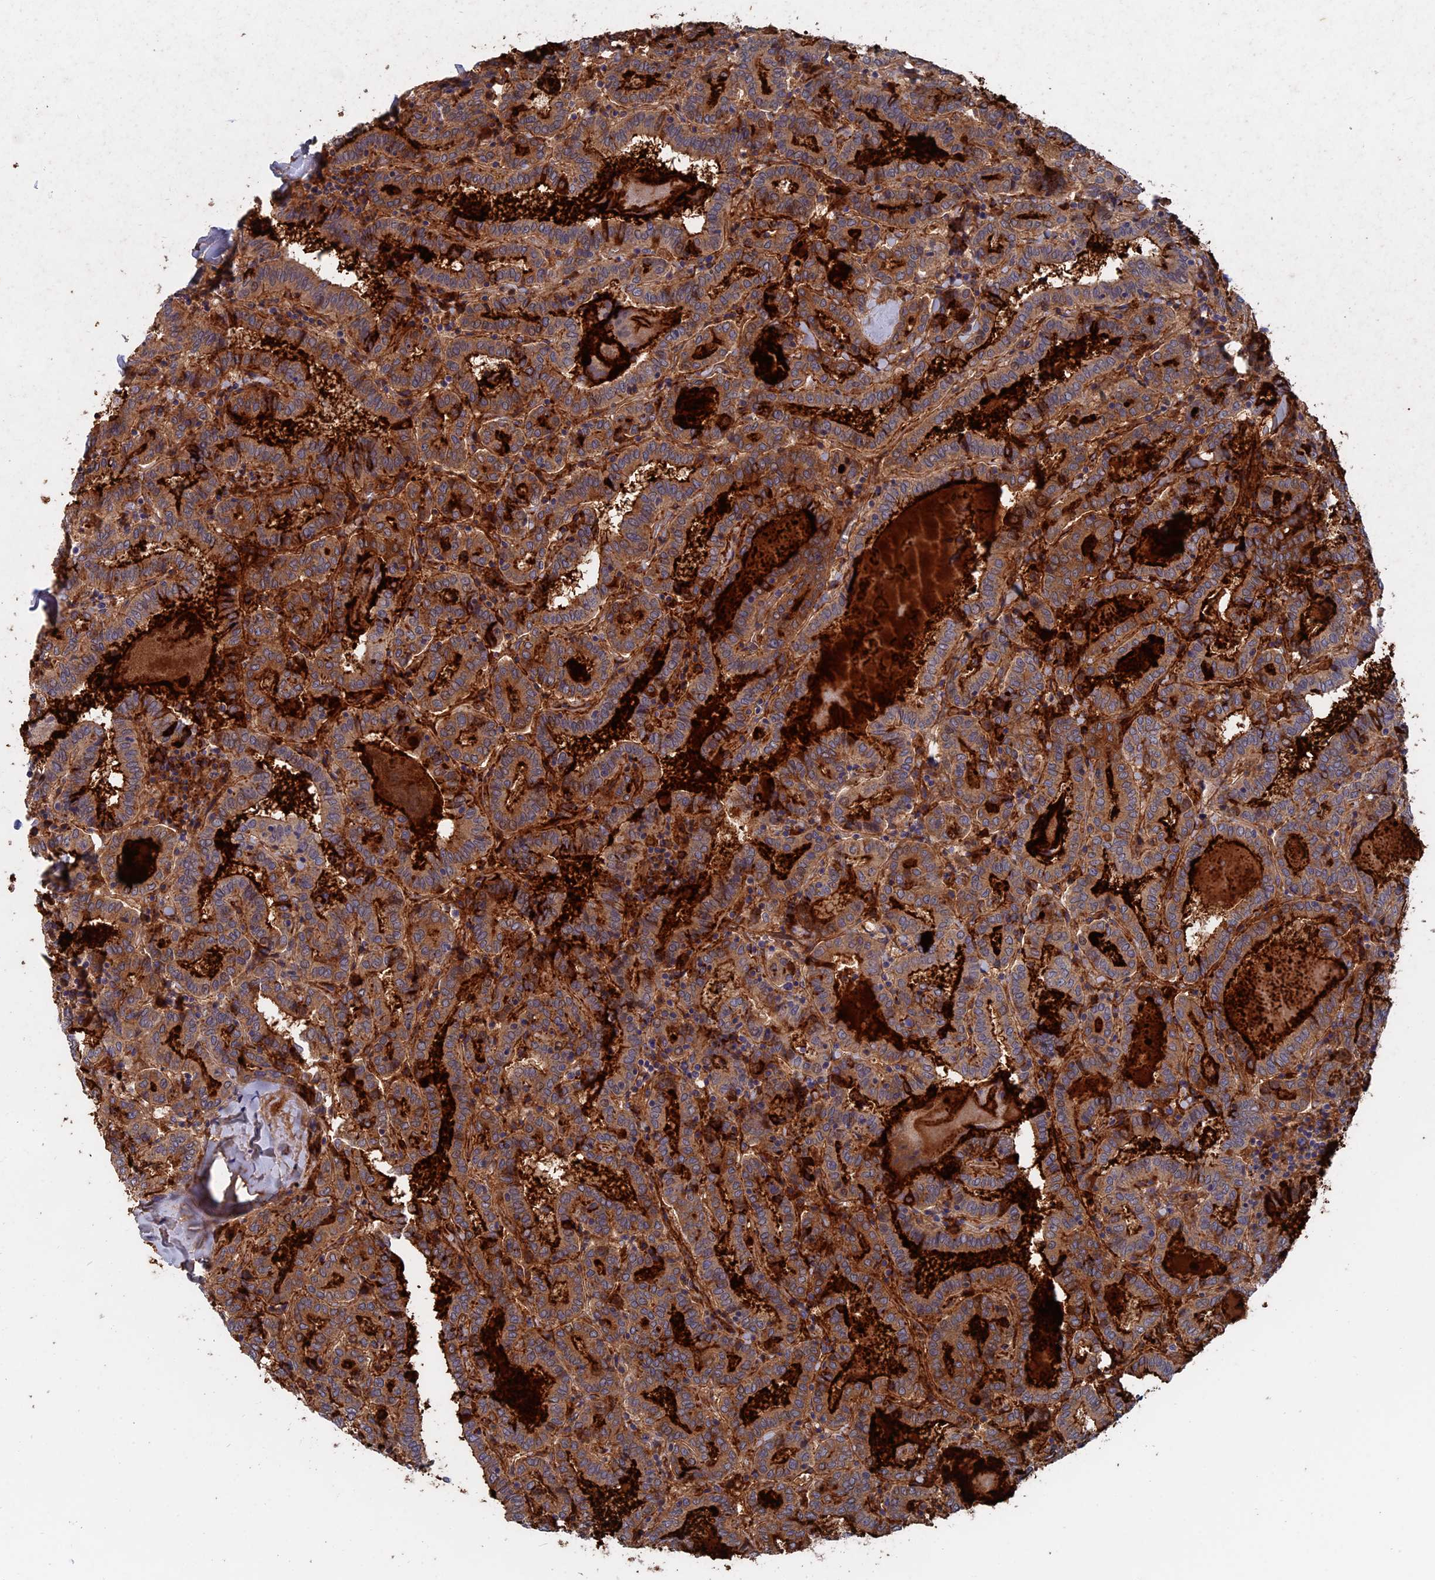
{"staining": {"intensity": "moderate", "quantity": ">75%", "location": "cytoplasmic/membranous"}, "tissue": "thyroid cancer", "cell_type": "Tumor cells", "image_type": "cancer", "snomed": [{"axis": "morphology", "description": "Papillary adenocarcinoma, NOS"}, {"axis": "topography", "description": "Thyroid gland"}], "caption": "The histopathology image demonstrates immunohistochemical staining of papillary adenocarcinoma (thyroid). There is moderate cytoplasmic/membranous expression is identified in approximately >75% of tumor cells.", "gene": "SLC33A1", "patient": {"sex": "female", "age": 72}}